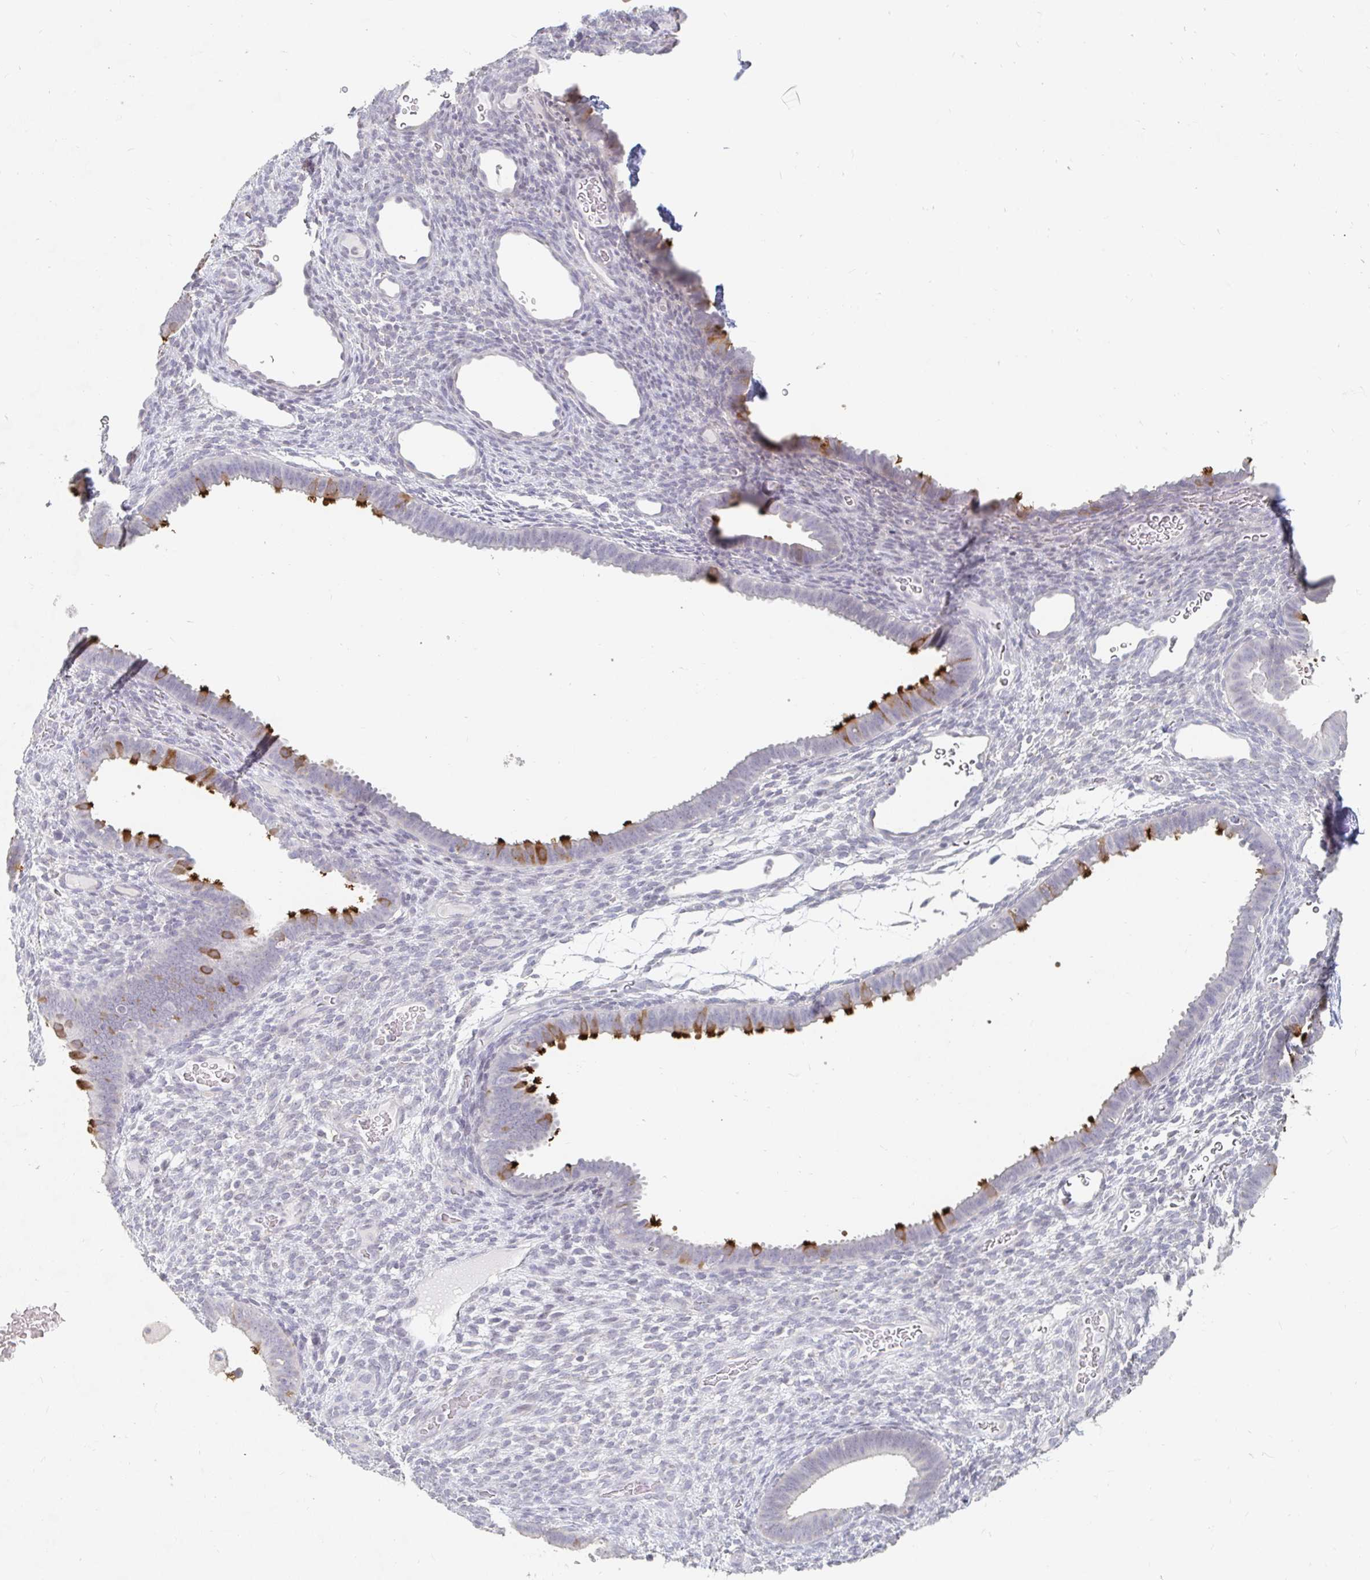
{"staining": {"intensity": "negative", "quantity": "none", "location": "none"}, "tissue": "endometrium", "cell_type": "Cells in endometrial stroma", "image_type": "normal", "snomed": [{"axis": "morphology", "description": "Normal tissue, NOS"}, {"axis": "topography", "description": "Endometrium"}], "caption": "This is a image of IHC staining of unremarkable endometrium, which shows no staining in cells in endometrial stroma. Brightfield microscopy of immunohistochemistry (IHC) stained with DAB (brown) and hematoxylin (blue), captured at high magnification.", "gene": "NME9", "patient": {"sex": "female", "age": 34}}